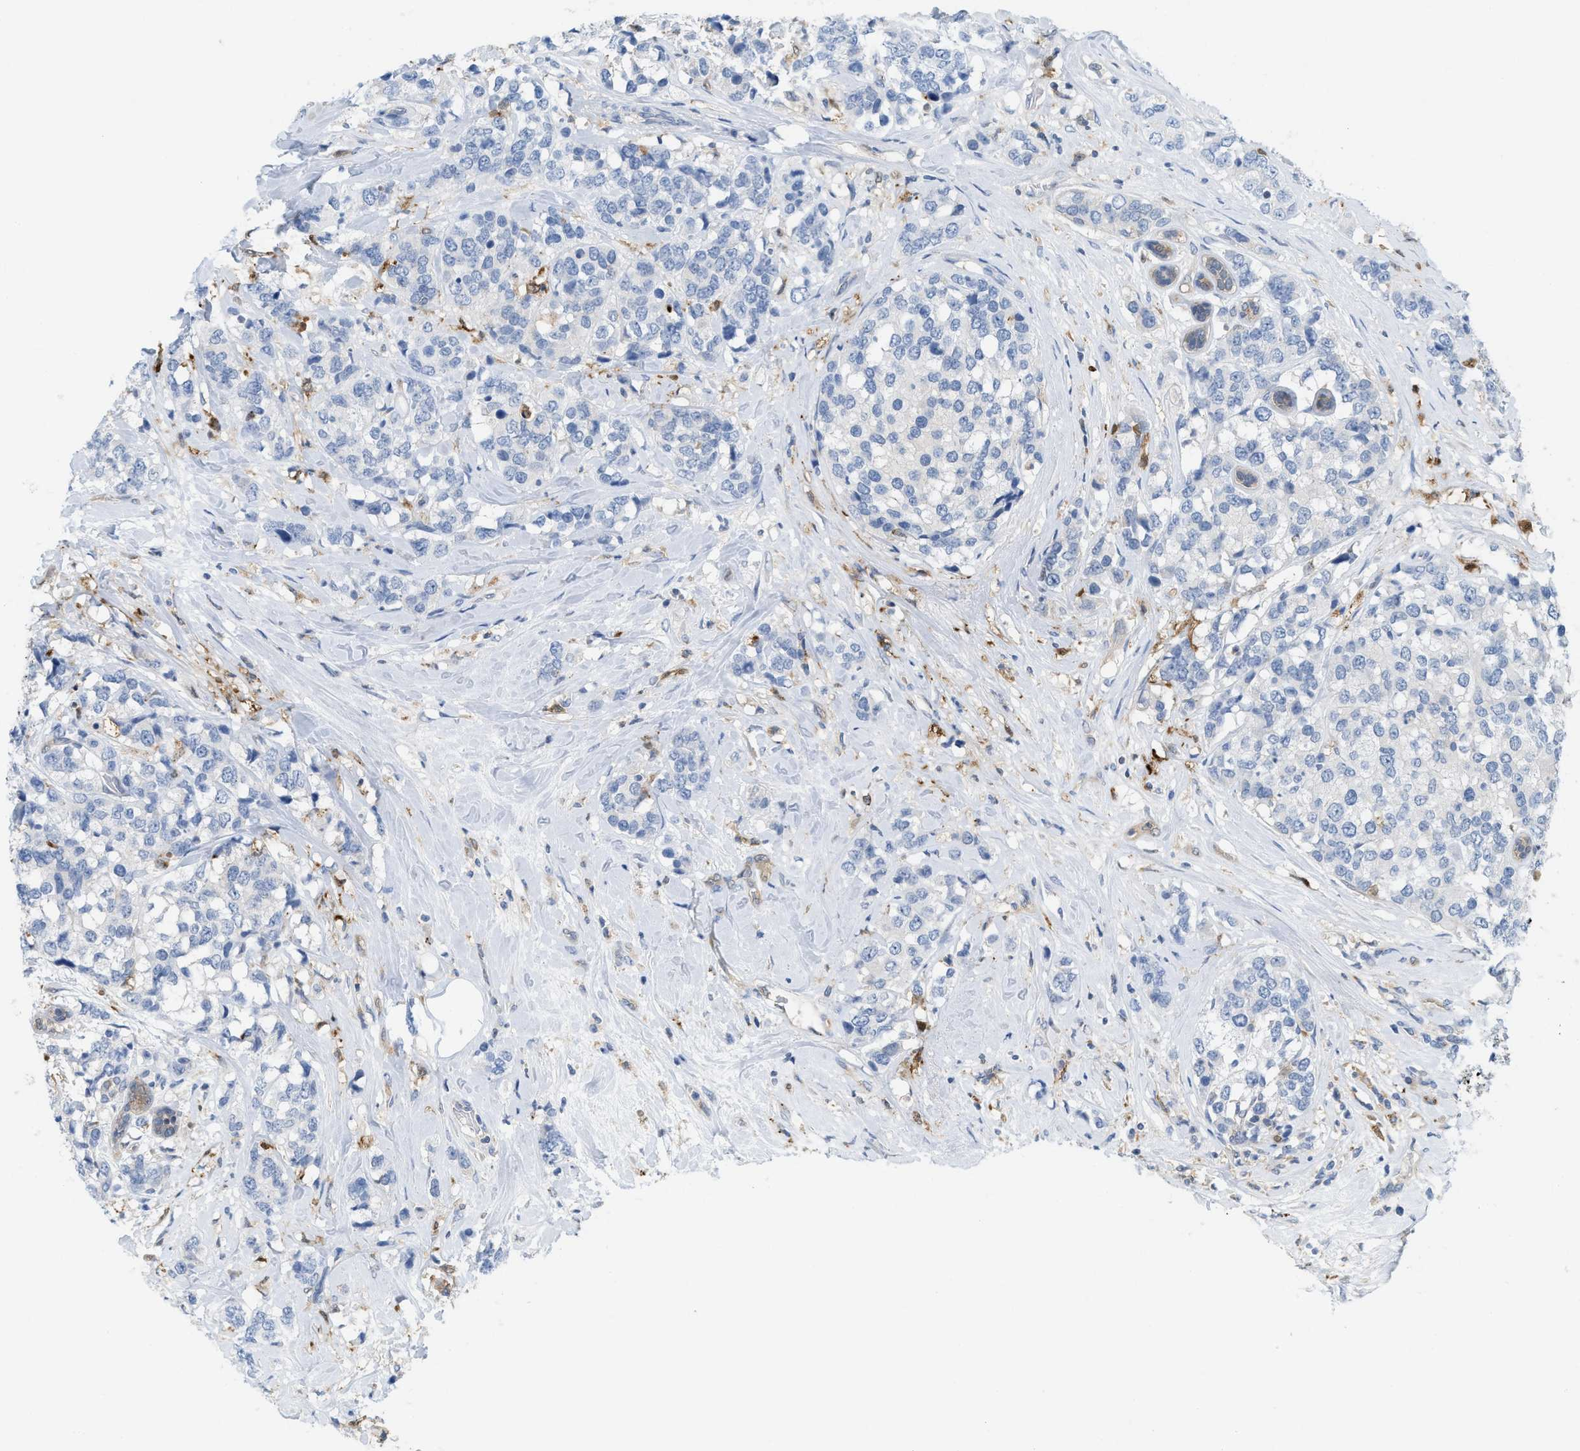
{"staining": {"intensity": "negative", "quantity": "none", "location": "none"}, "tissue": "breast cancer", "cell_type": "Tumor cells", "image_type": "cancer", "snomed": [{"axis": "morphology", "description": "Lobular carcinoma"}, {"axis": "topography", "description": "Breast"}], "caption": "High magnification brightfield microscopy of lobular carcinoma (breast) stained with DAB (3,3'-diaminobenzidine) (brown) and counterstained with hematoxylin (blue): tumor cells show no significant staining.", "gene": "CSTB", "patient": {"sex": "female", "age": 59}}